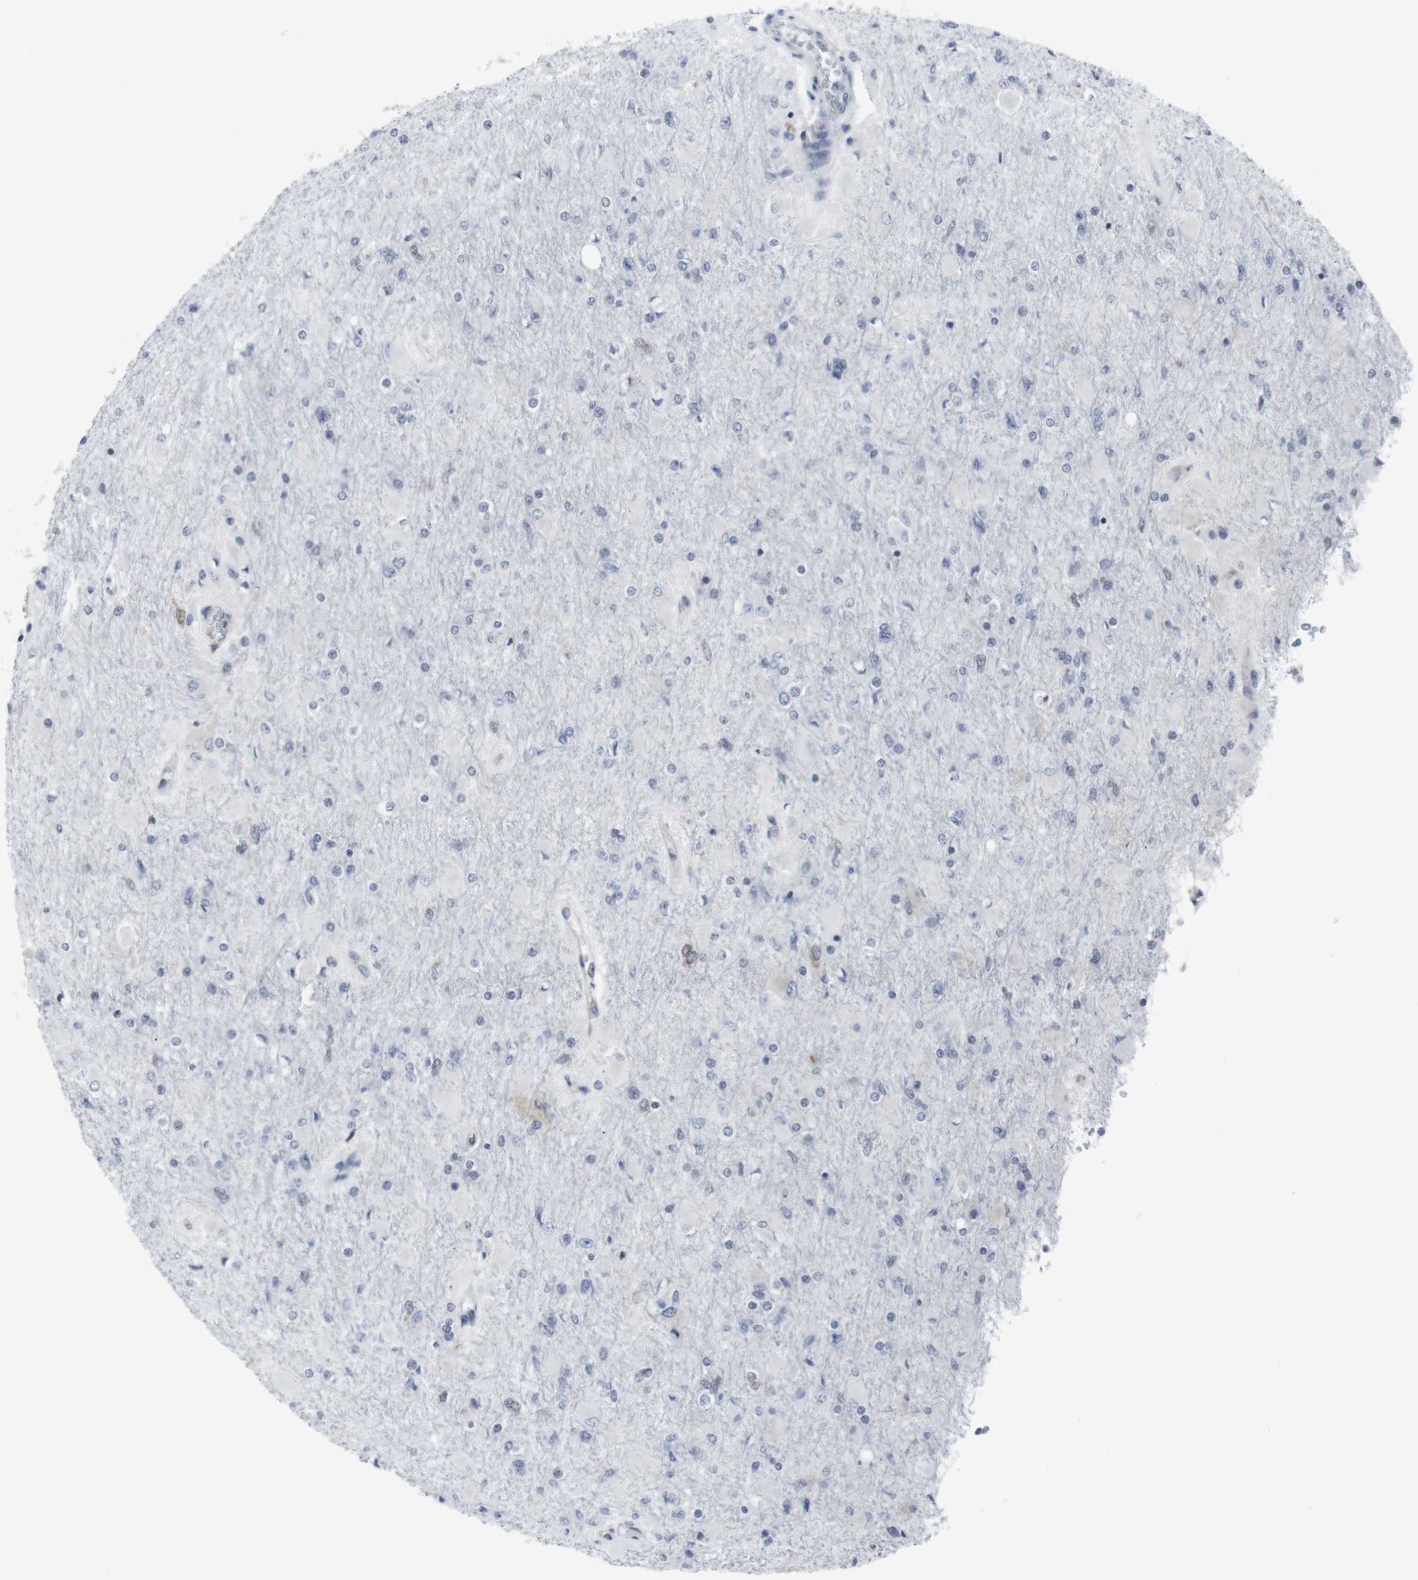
{"staining": {"intensity": "negative", "quantity": "none", "location": "none"}, "tissue": "glioma", "cell_type": "Tumor cells", "image_type": "cancer", "snomed": [{"axis": "morphology", "description": "Glioma, malignant, High grade"}, {"axis": "topography", "description": "Cerebral cortex"}], "caption": "This histopathology image is of glioma stained with immunohistochemistry (IHC) to label a protein in brown with the nuclei are counter-stained blue. There is no staining in tumor cells.", "gene": "GEMIN2", "patient": {"sex": "female", "age": 36}}